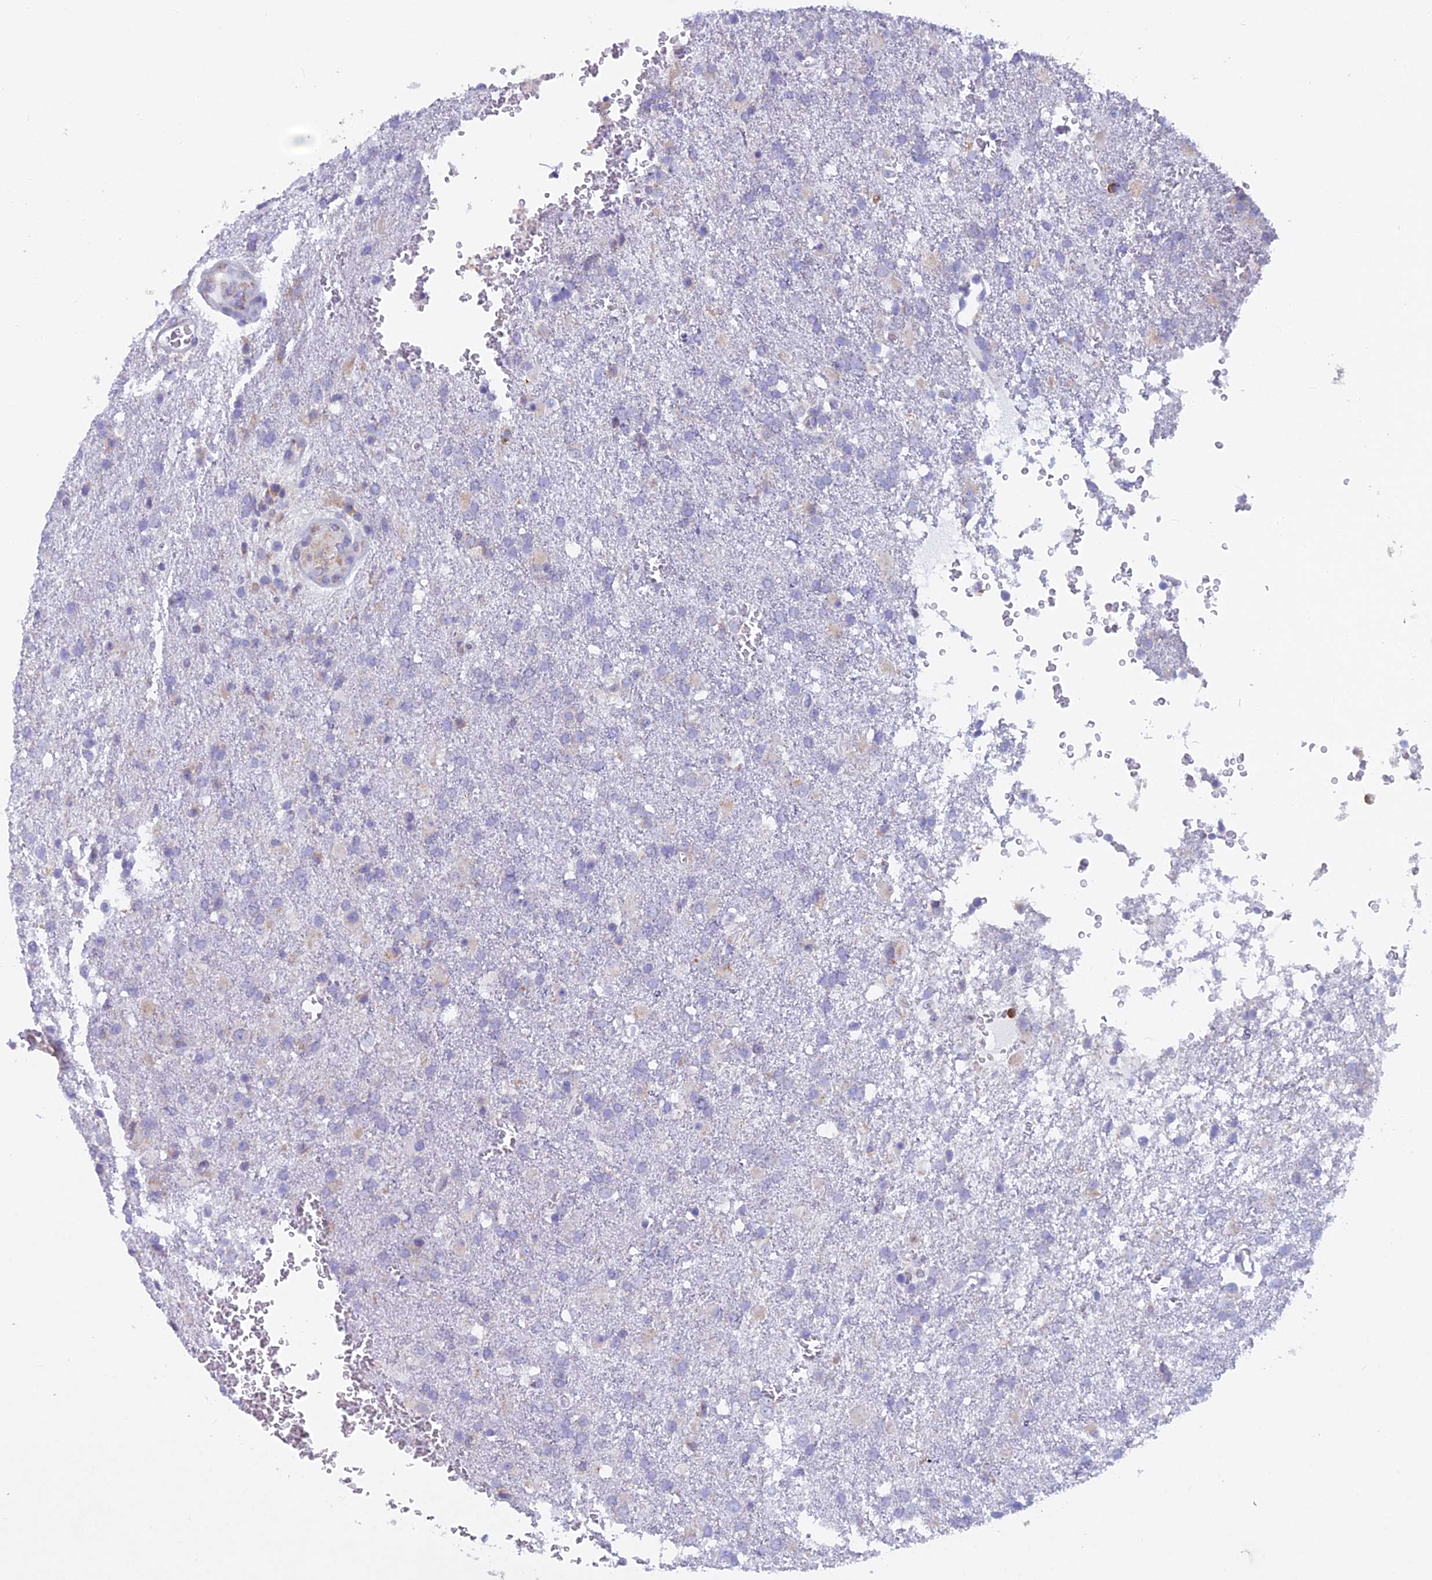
{"staining": {"intensity": "negative", "quantity": "none", "location": "none"}, "tissue": "glioma", "cell_type": "Tumor cells", "image_type": "cancer", "snomed": [{"axis": "morphology", "description": "Glioma, malignant, High grade"}, {"axis": "topography", "description": "Brain"}], "caption": "This is an immunohistochemistry (IHC) photomicrograph of malignant glioma (high-grade). There is no expression in tumor cells.", "gene": "ABI3BP", "patient": {"sex": "female", "age": 74}}